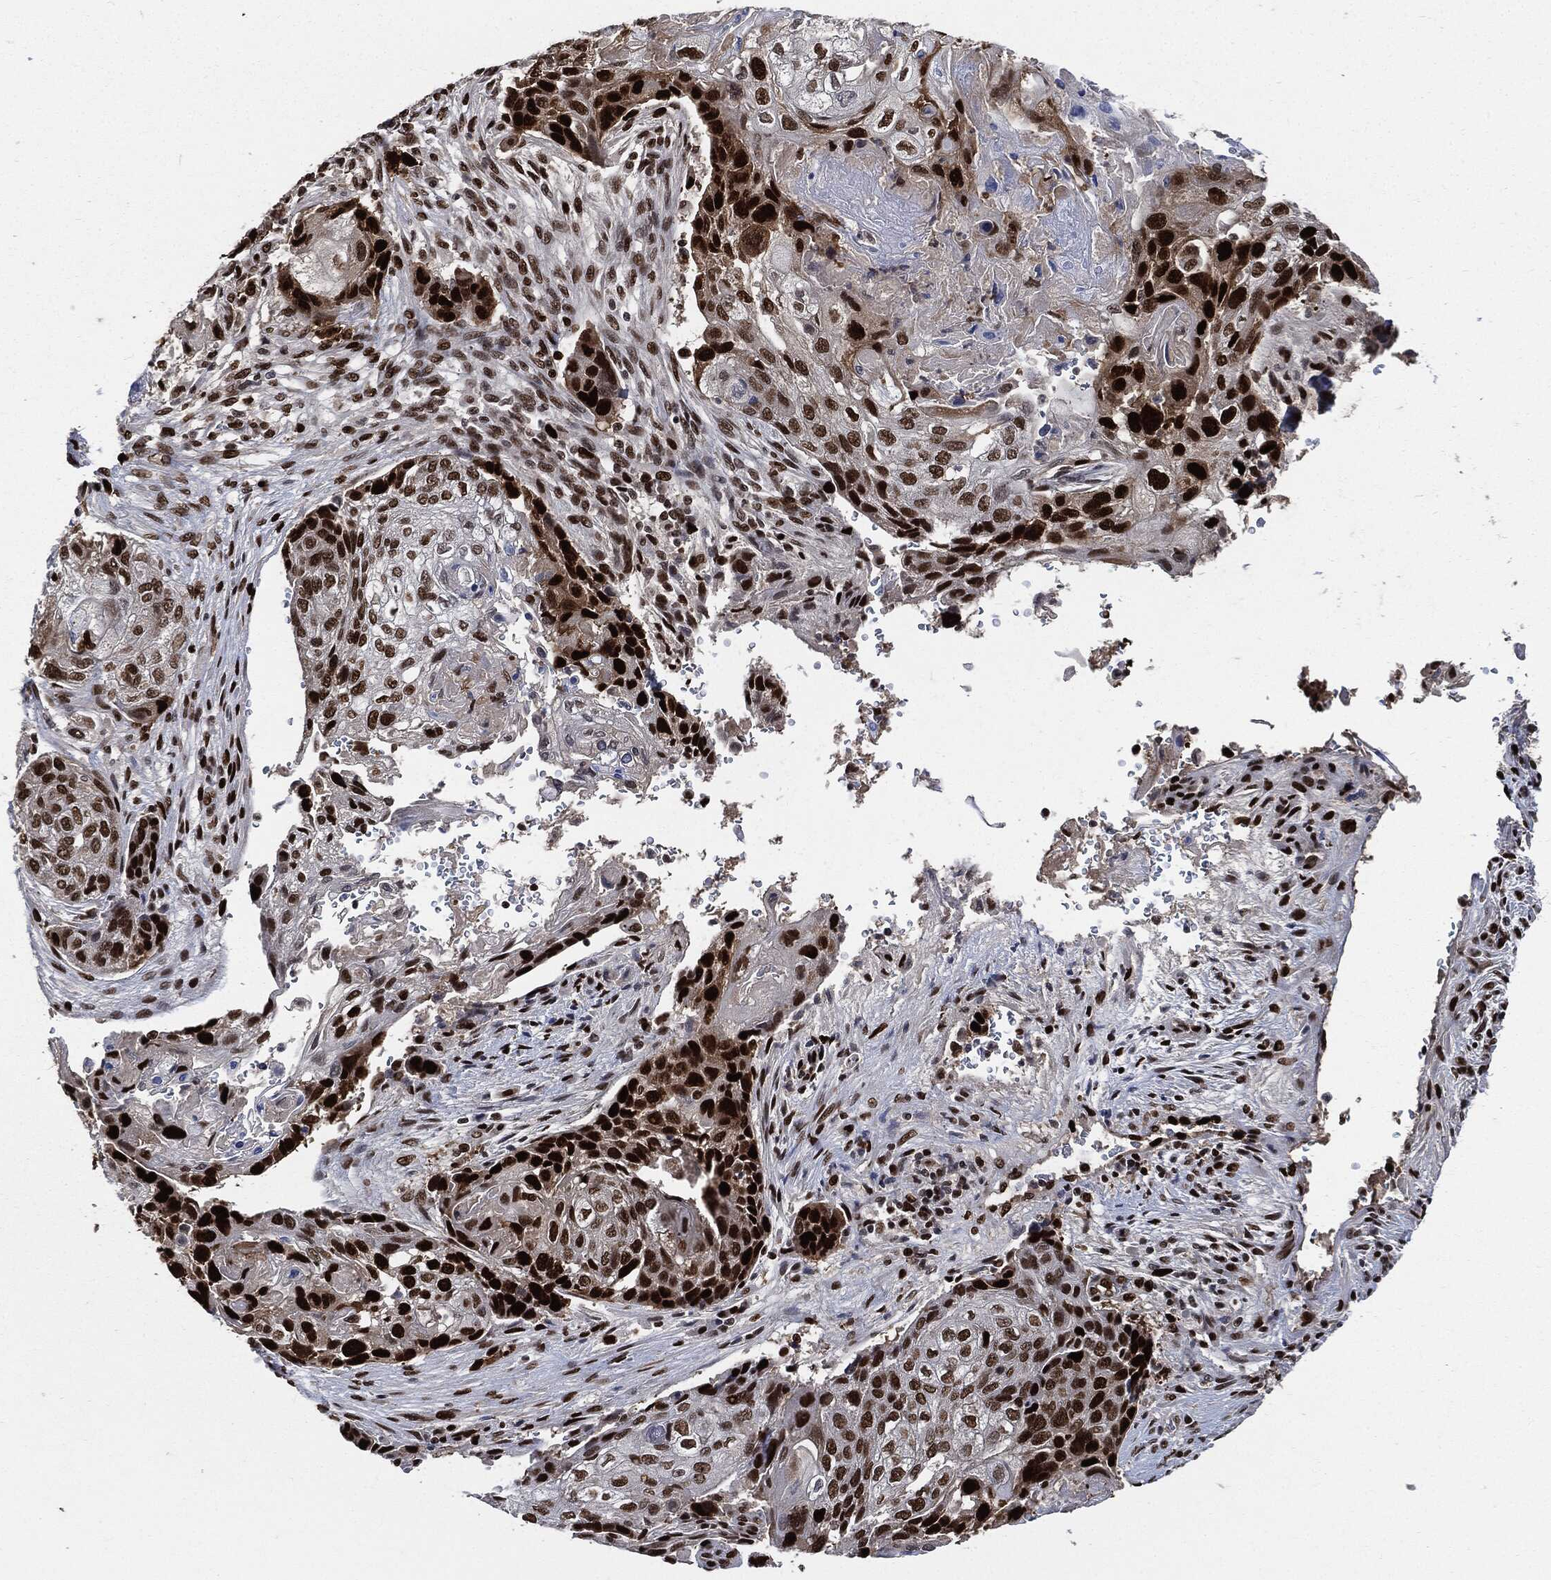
{"staining": {"intensity": "strong", "quantity": ">75%", "location": "nuclear"}, "tissue": "lung cancer", "cell_type": "Tumor cells", "image_type": "cancer", "snomed": [{"axis": "morphology", "description": "Normal tissue, NOS"}, {"axis": "morphology", "description": "Squamous cell carcinoma, NOS"}, {"axis": "topography", "description": "Bronchus"}, {"axis": "topography", "description": "Lung"}], "caption": "Lung squamous cell carcinoma was stained to show a protein in brown. There is high levels of strong nuclear positivity in about >75% of tumor cells. The protein of interest is stained brown, and the nuclei are stained in blue (DAB IHC with brightfield microscopy, high magnification).", "gene": "PCNA", "patient": {"sex": "male", "age": 69}}